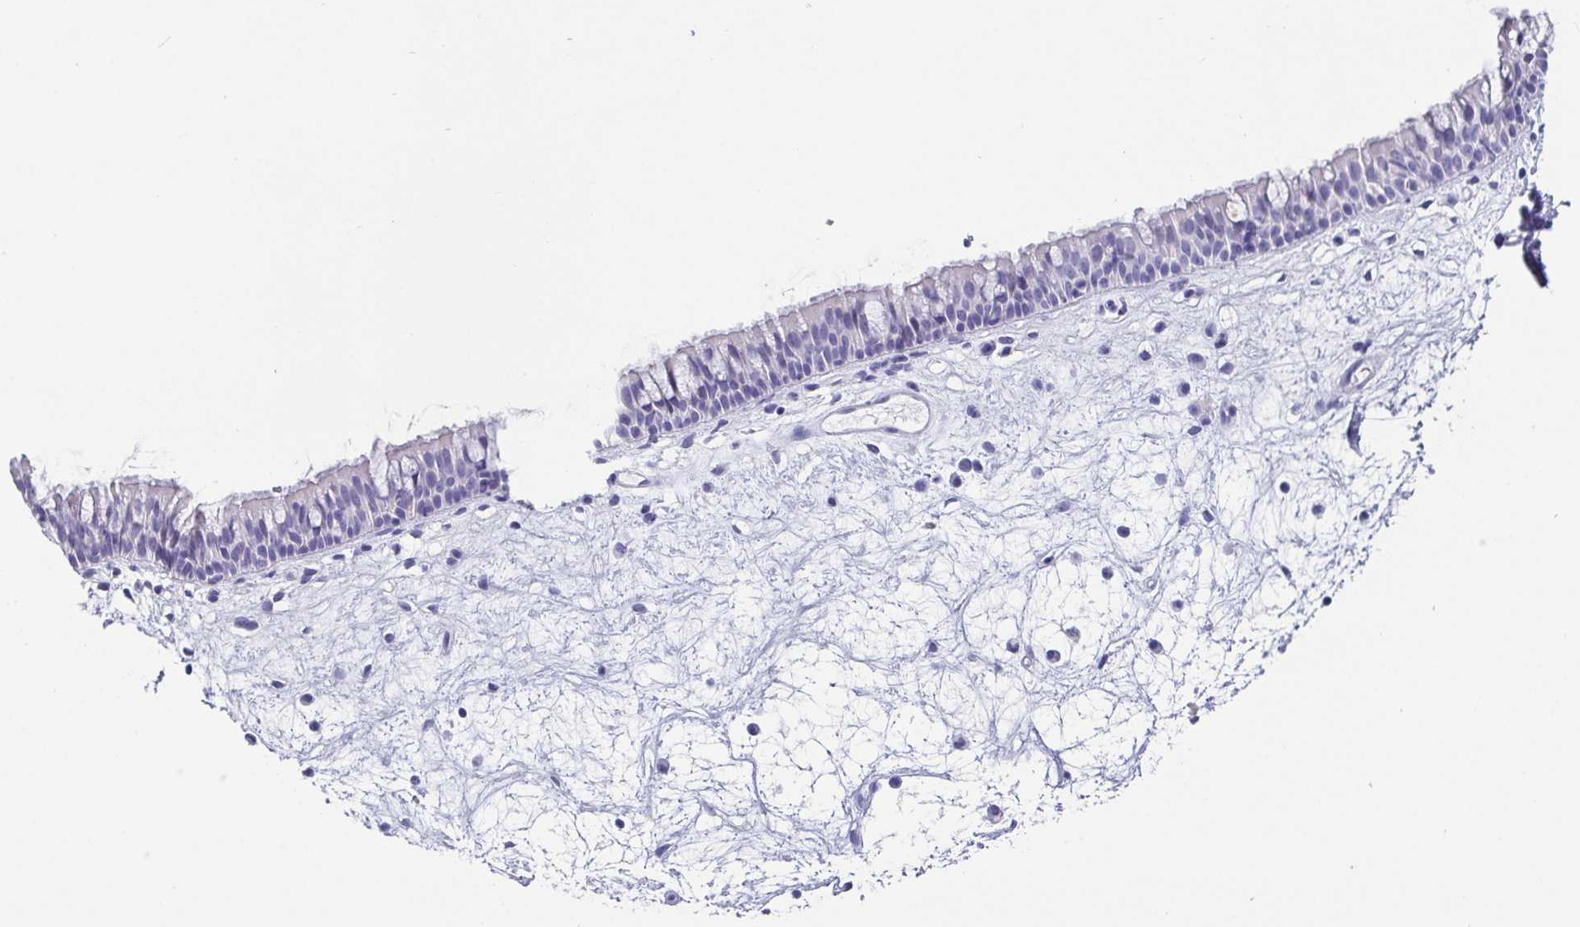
{"staining": {"intensity": "negative", "quantity": "none", "location": "none"}, "tissue": "nasopharynx", "cell_type": "Respiratory epithelial cells", "image_type": "normal", "snomed": [{"axis": "morphology", "description": "Normal tissue, NOS"}, {"axis": "topography", "description": "Nasopharynx"}], "caption": "This is an IHC micrograph of normal human nasopharynx. There is no staining in respiratory epithelial cells.", "gene": "SCGN", "patient": {"sex": "male", "age": 69}}